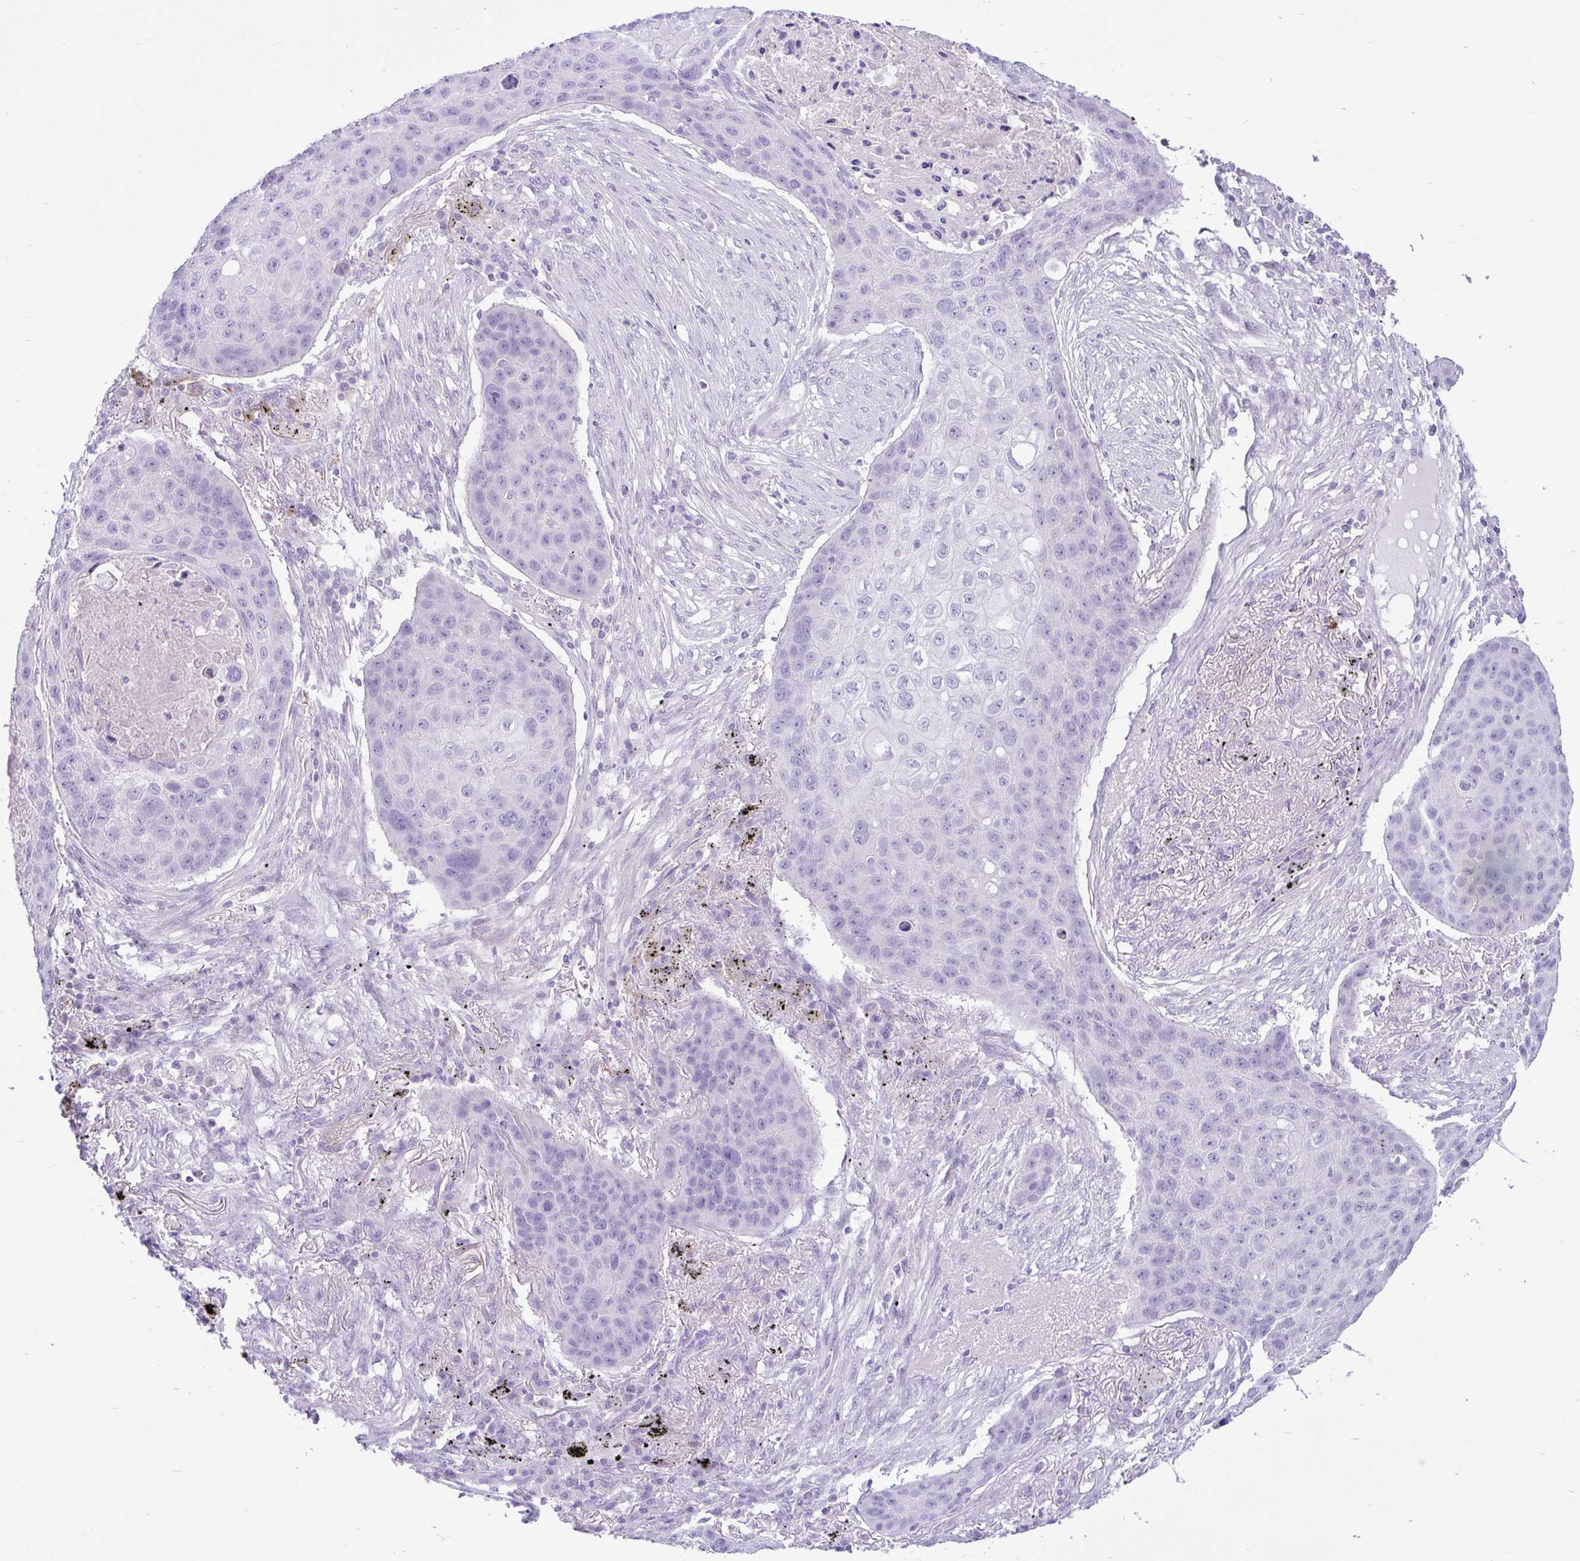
{"staining": {"intensity": "negative", "quantity": "none", "location": "none"}, "tissue": "lung cancer", "cell_type": "Tumor cells", "image_type": "cancer", "snomed": [{"axis": "morphology", "description": "Squamous cell carcinoma, NOS"}, {"axis": "topography", "description": "Lung"}], "caption": "The immunohistochemistry image has no significant expression in tumor cells of squamous cell carcinoma (lung) tissue.", "gene": "ZNF101", "patient": {"sex": "female", "age": 63}}